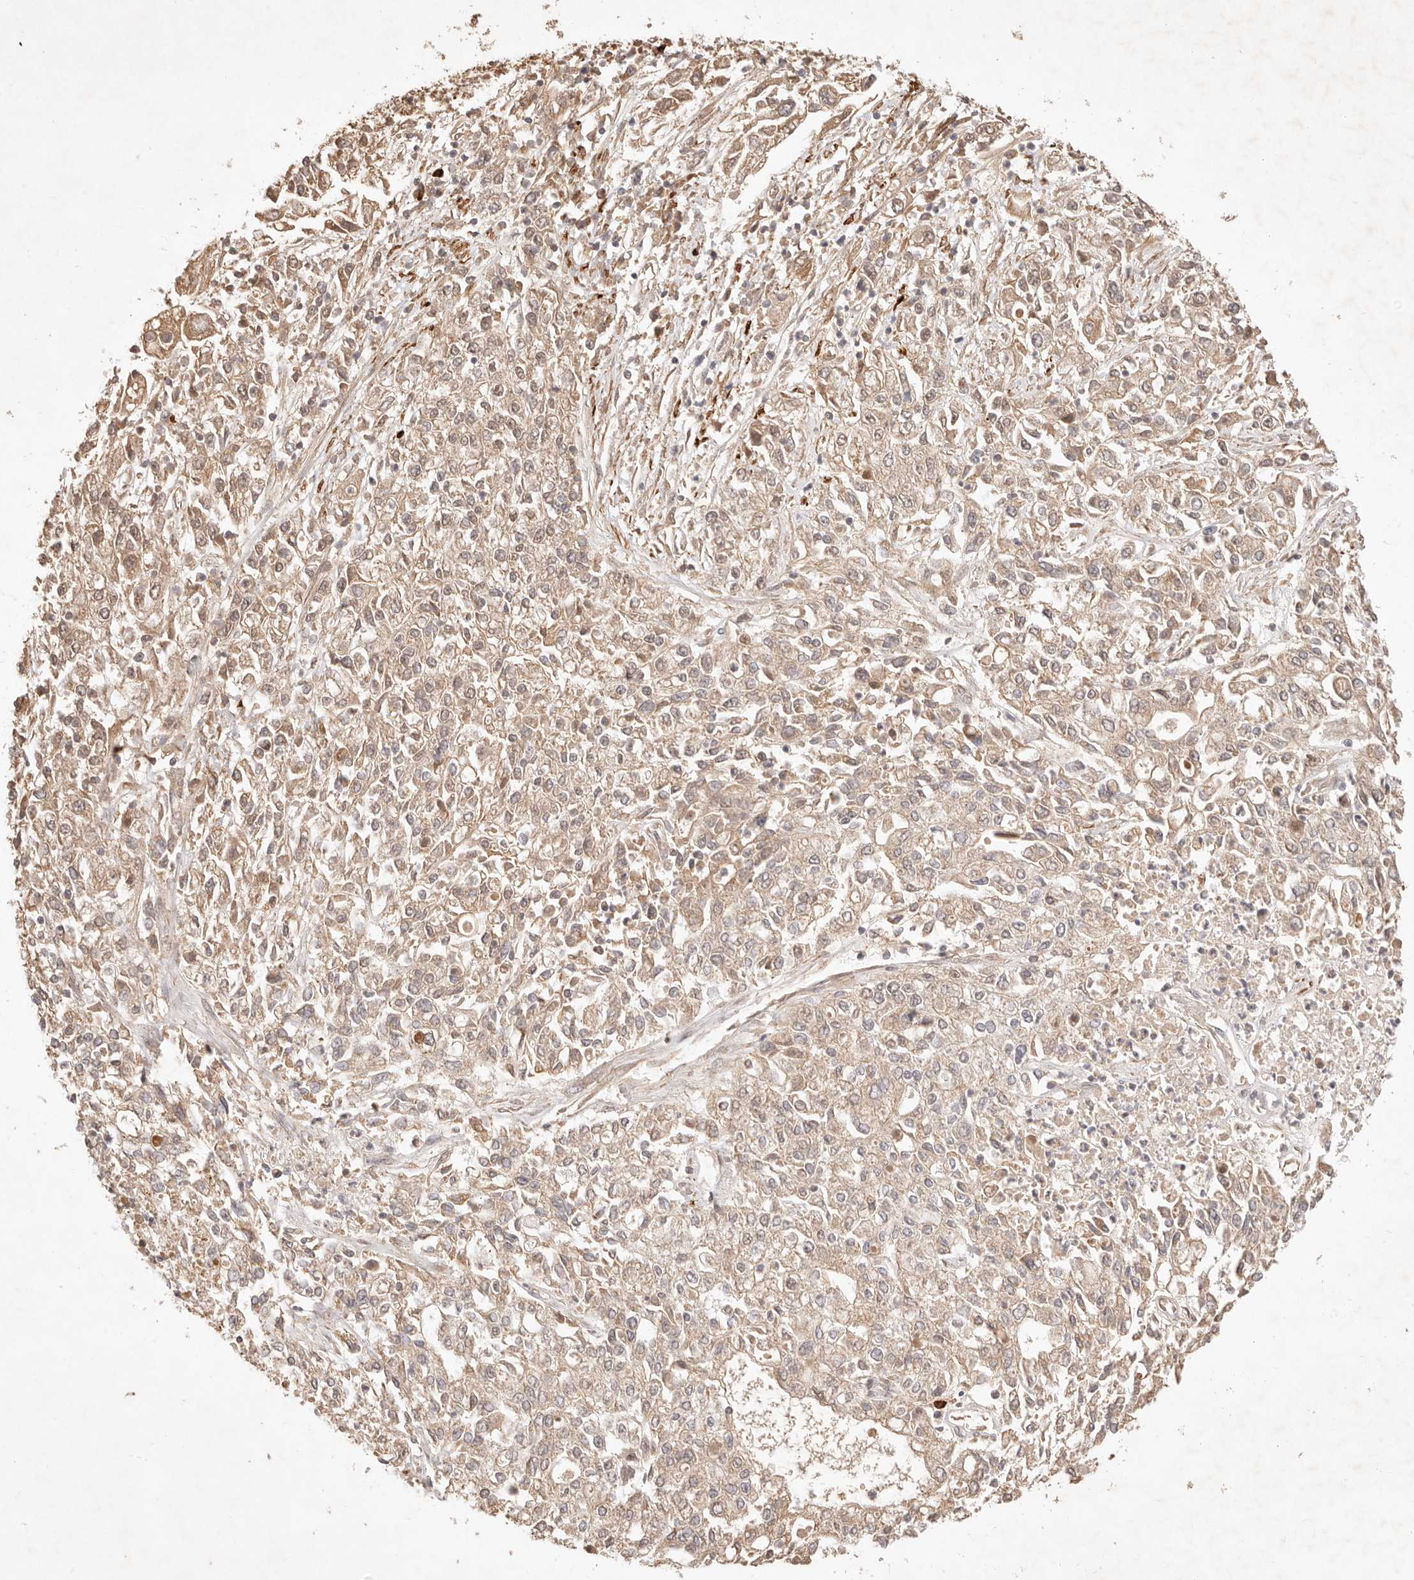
{"staining": {"intensity": "weak", "quantity": ">75%", "location": "cytoplasmic/membranous"}, "tissue": "endometrial cancer", "cell_type": "Tumor cells", "image_type": "cancer", "snomed": [{"axis": "morphology", "description": "Adenocarcinoma, NOS"}, {"axis": "topography", "description": "Endometrium"}], "caption": "Weak cytoplasmic/membranous protein staining is appreciated in about >75% of tumor cells in adenocarcinoma (endometrial).", "gene": "TRIM11", "patient": {"sex": "female", "age": 49}}